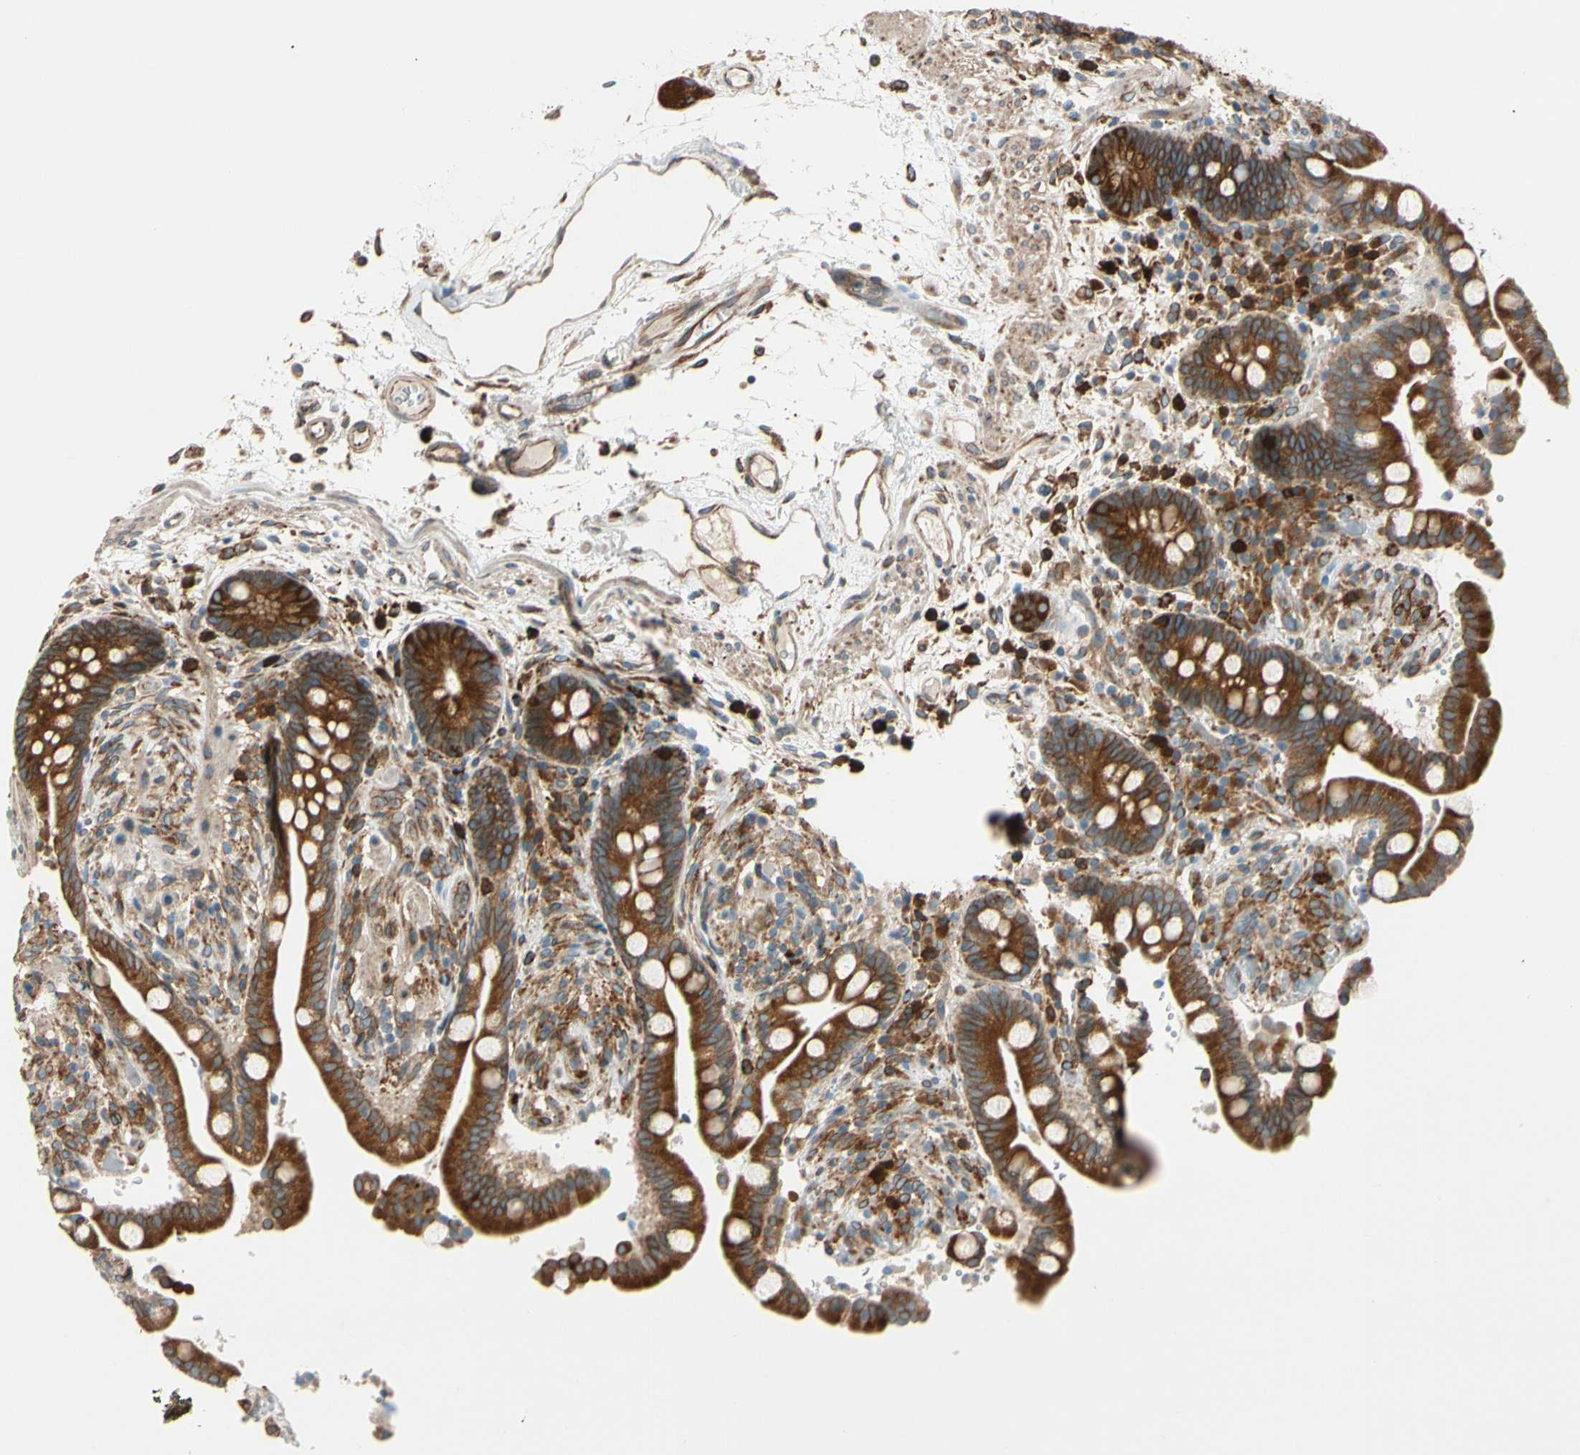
{"staining": {"intensity": "moderate", "quantity": ">75%", "location": "cytoplasmic/membranous"}, "tissue": "colon", "cell_type": "Endothelial cells", "image_type": "normal", "snomed": [{"axis": "morphology", "description": "Normal tissue, NOS"}, {"axis": "topography", "description": "Colon"}], "caption": "Protein expression analysis of unremarkable colon shows moderate cytoplasmic/membranous expression in about >75% of endothelial cells.", "gene": "CLCC1", "patient": {"sex": "male", "age": 73}}